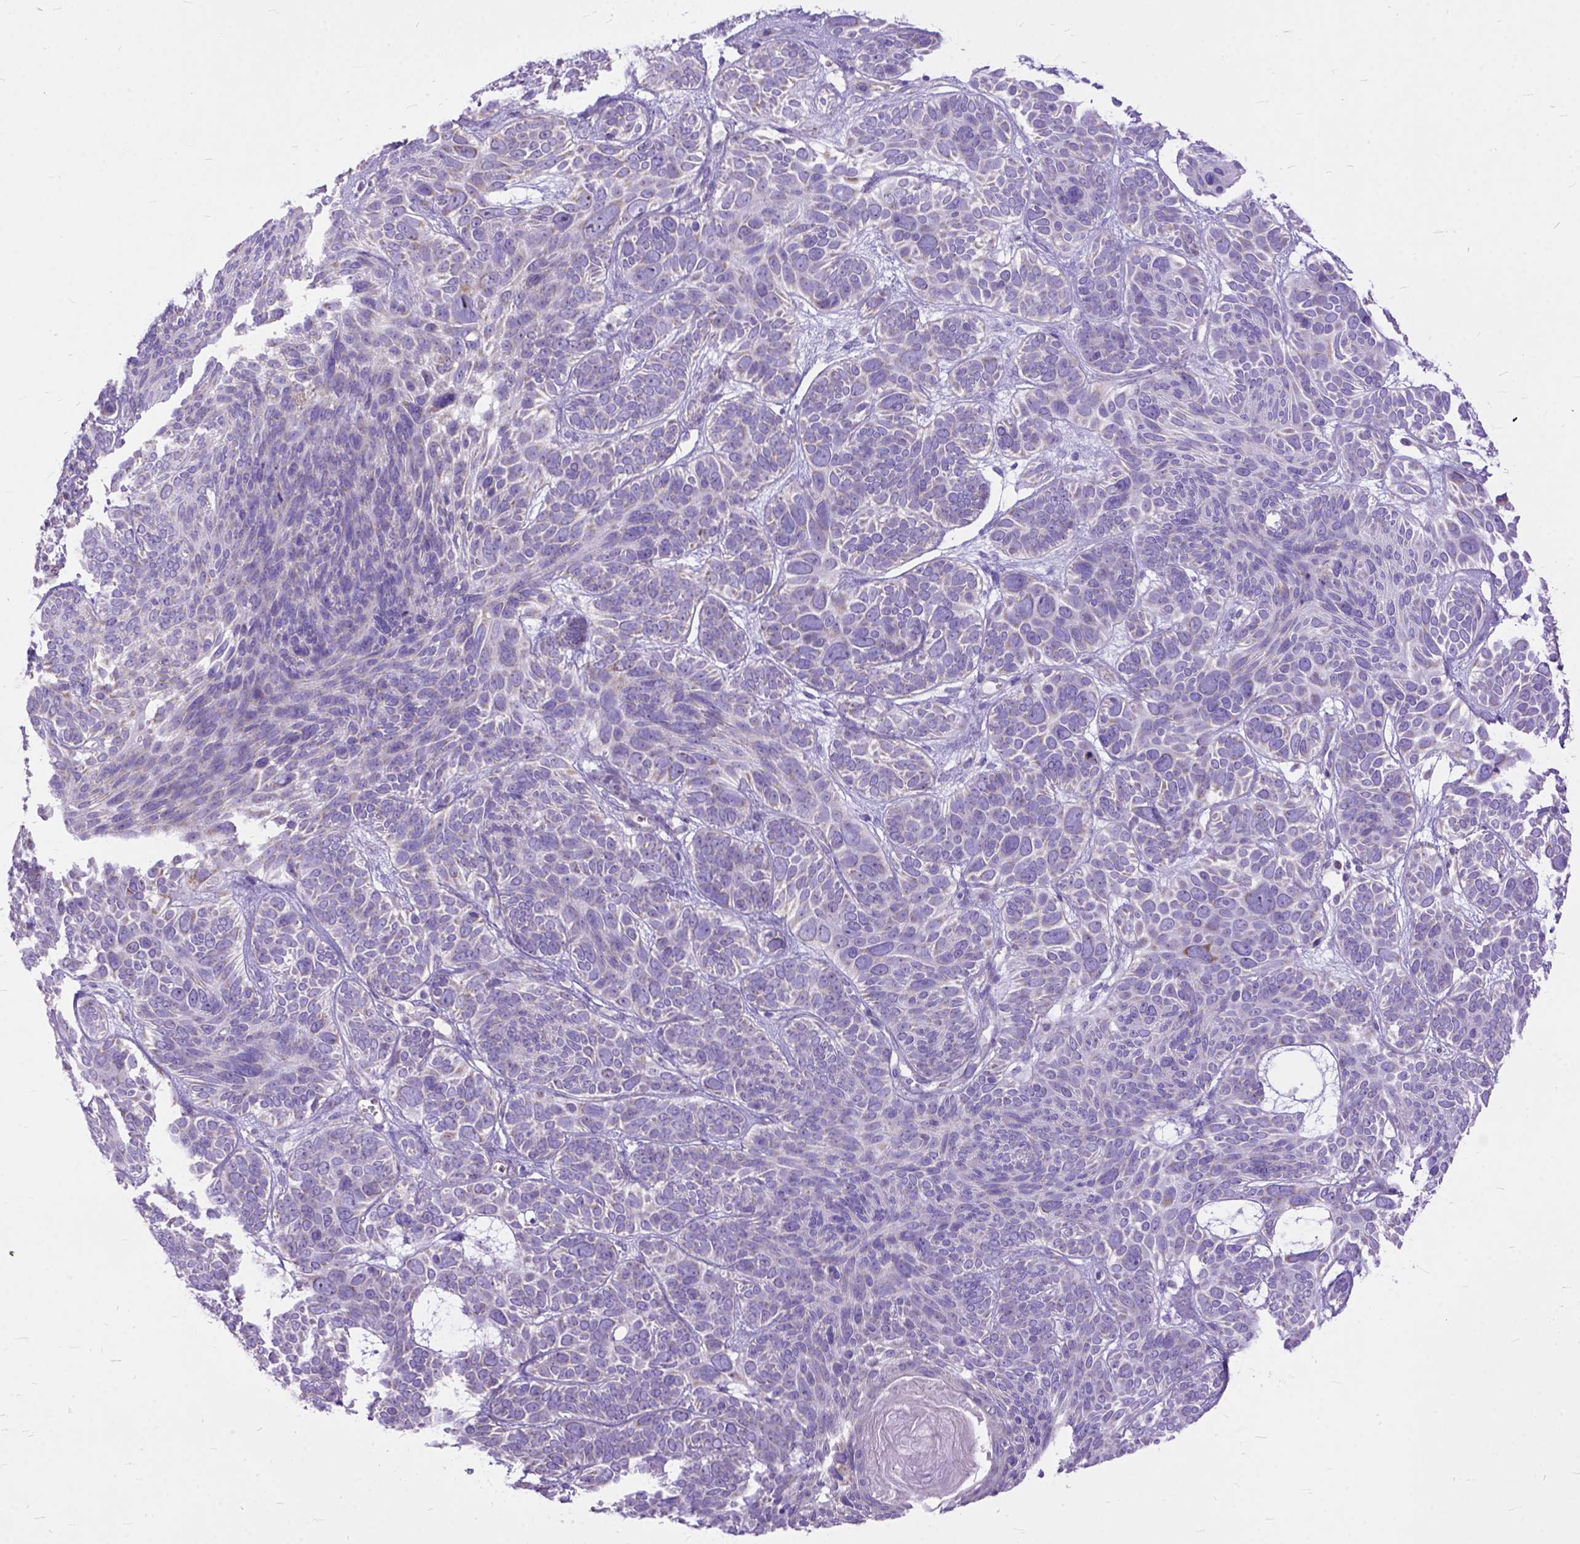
{"staining": {"intensity": "negative", "quantity": "none", "location": "none"}, "tissue": "skin cancer", "cell_type": "Tumor cells", "image_type": "cancer", "snomed": [{"axis": "morphology", "description": "Basal cell carcinoma"}, {"axis": "topography", "description": "Skin"}, {"axis": "topography", "description": "Skin of face"}], "caption": "There is no significant expression in tumor cells of skin cancer (basal cell carcinoma).", "gene": "CTAG2", "patient": {"sex": "male", "age": 73}}